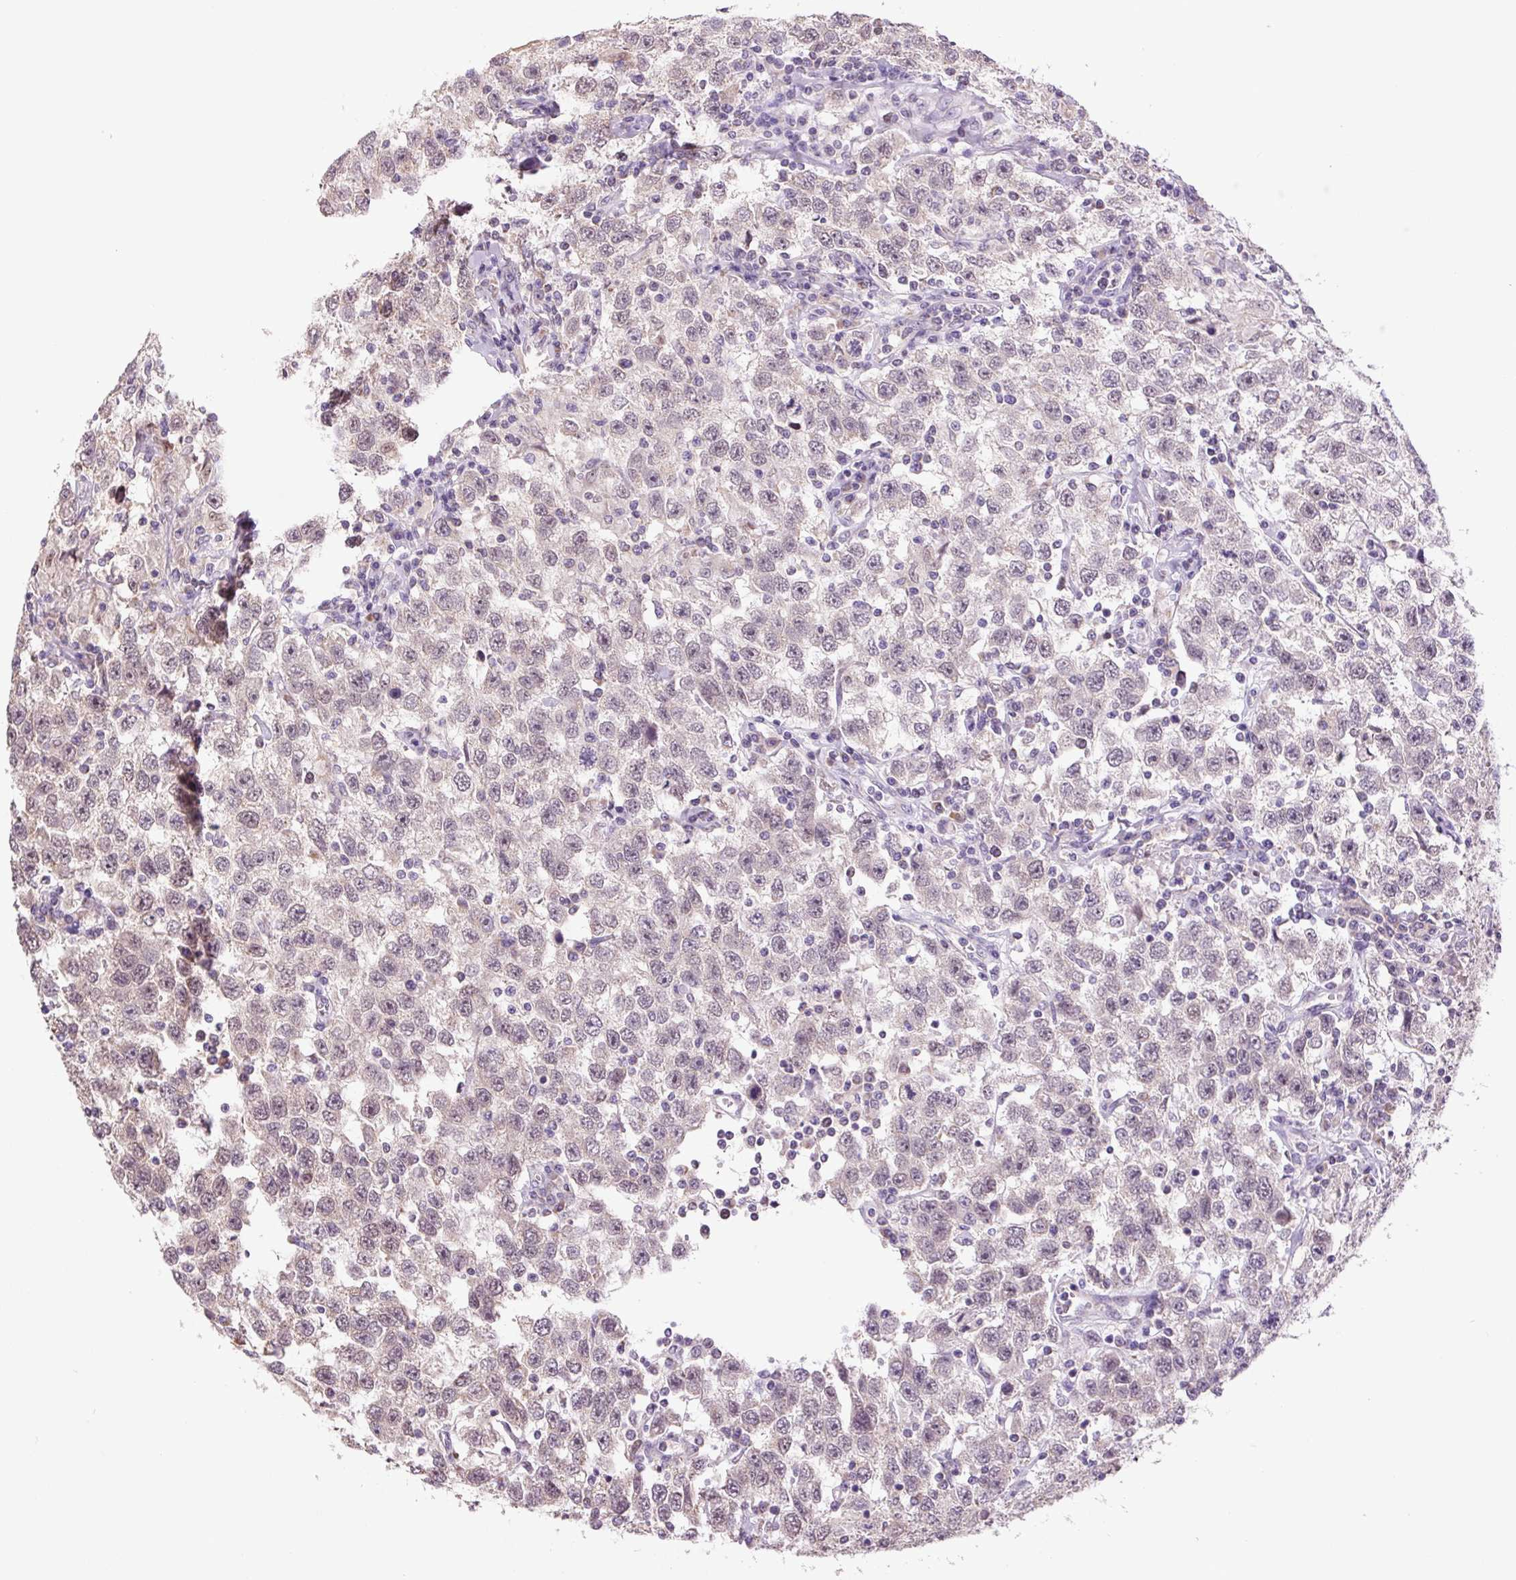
{"staining": {"intensity": "weak", "quantity": "<25%", "location": "nuclear"}, "tissue": "testis cancer", "cell_type": "Tumor cells", "image_type": "cancer", "snomed": [{"axis": "morphology", "description": "Seminoma, NOS"}, {"axis": "topography", "description": "Testis"}], "caption": "Immunohistochemical staining of human testis seminoma displays no significant staining in tumor cells.", "gene": "SGF29", "patient": {"sex": "male", "age": 41}}